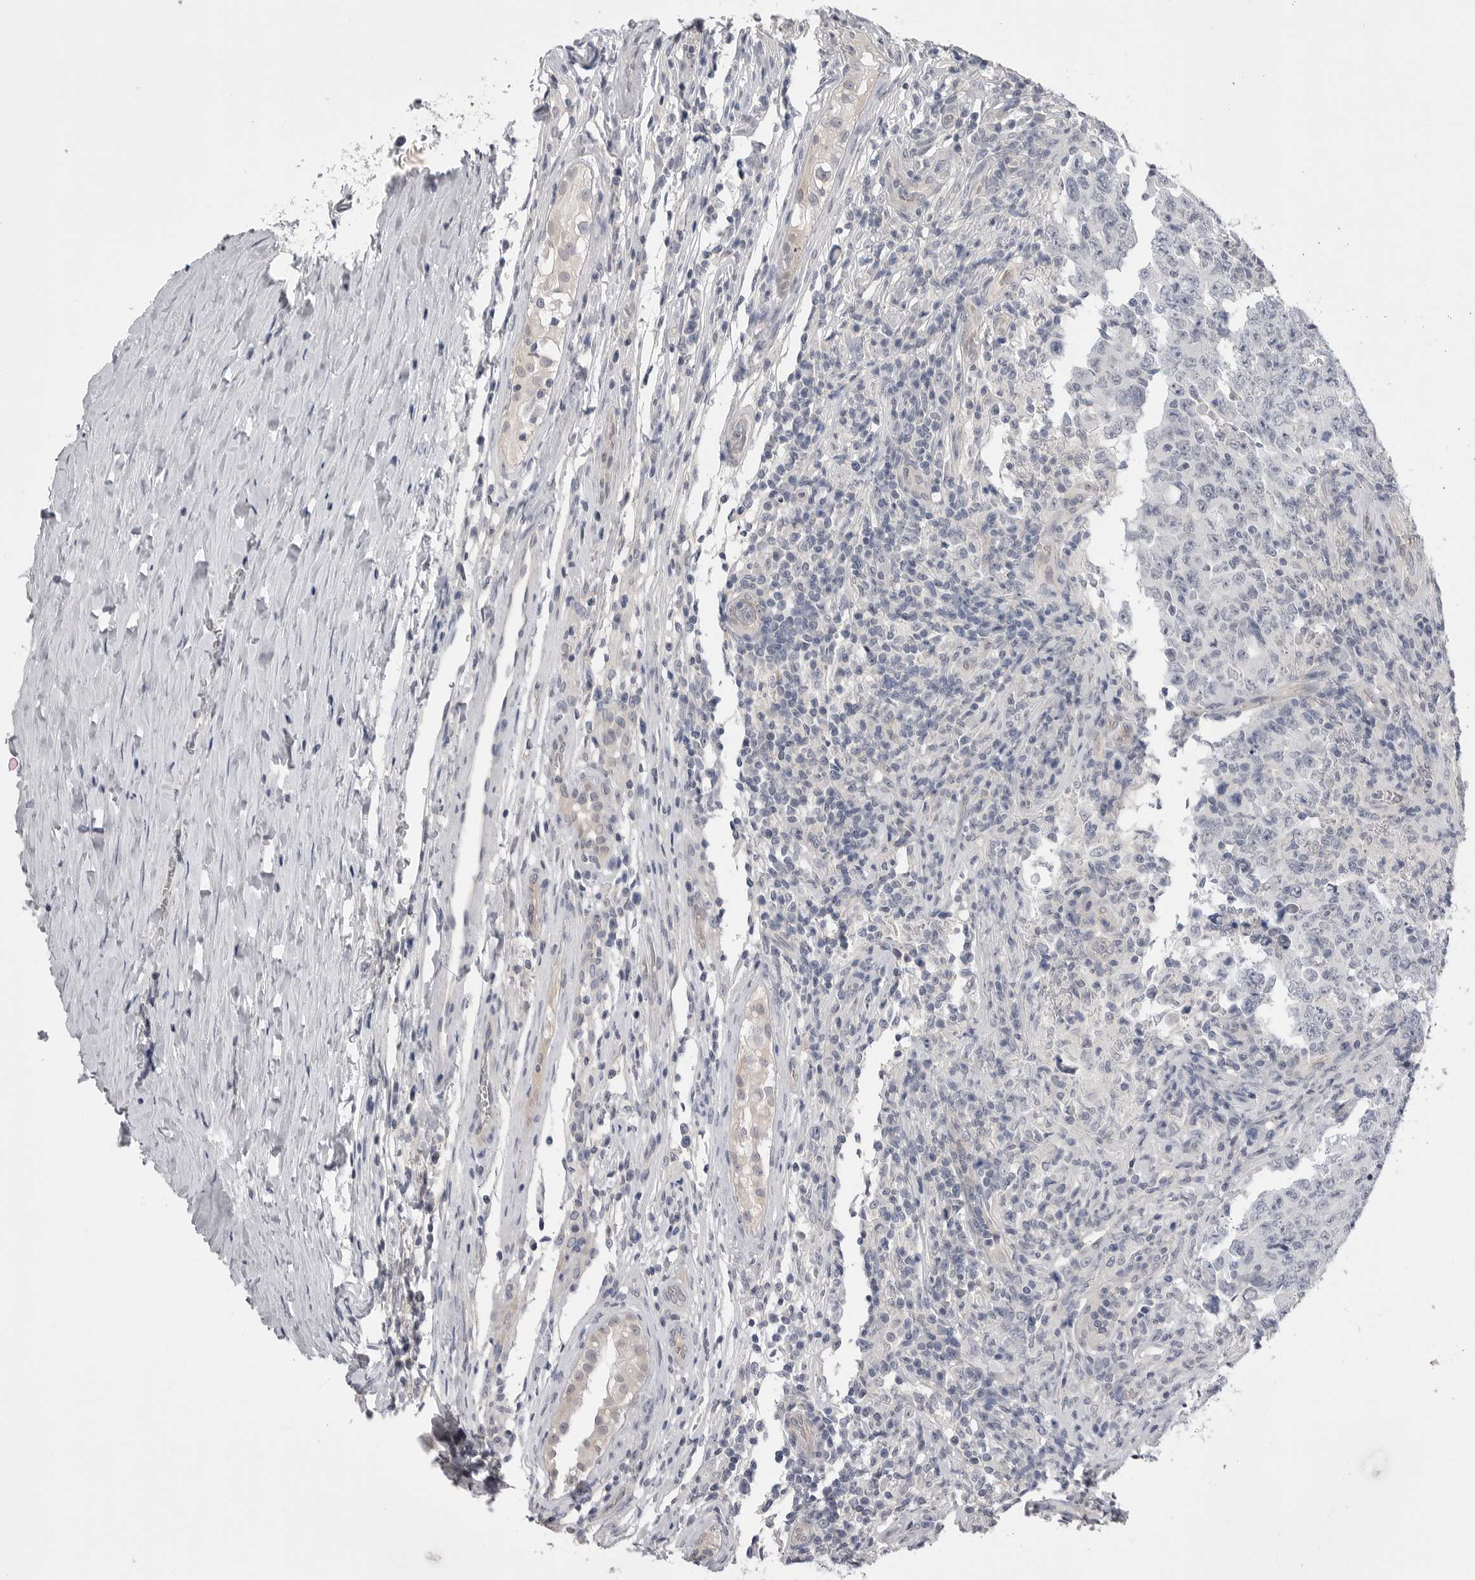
{"staining": {"intensity": "negative", "quantity": "none", "location": "none"}, "tissue": "testis cancer", "cell_type": "Tumor cells", "image_type": "cancer", "snomed": [{"axis": "morphology", "description": "Carcinoma, Embryonal, NOS"}, {"axis": "topography", "description": "Testis"}], "caption": "Immunohistochemical staining of human testis cancer (embryonal carcinoma) reveals no significant expression in tumor cells. (IHC, brightfield microscopy, high magnification).", "gene": "DLGAP3", "patient": {"sex": "male", "age": 26}}